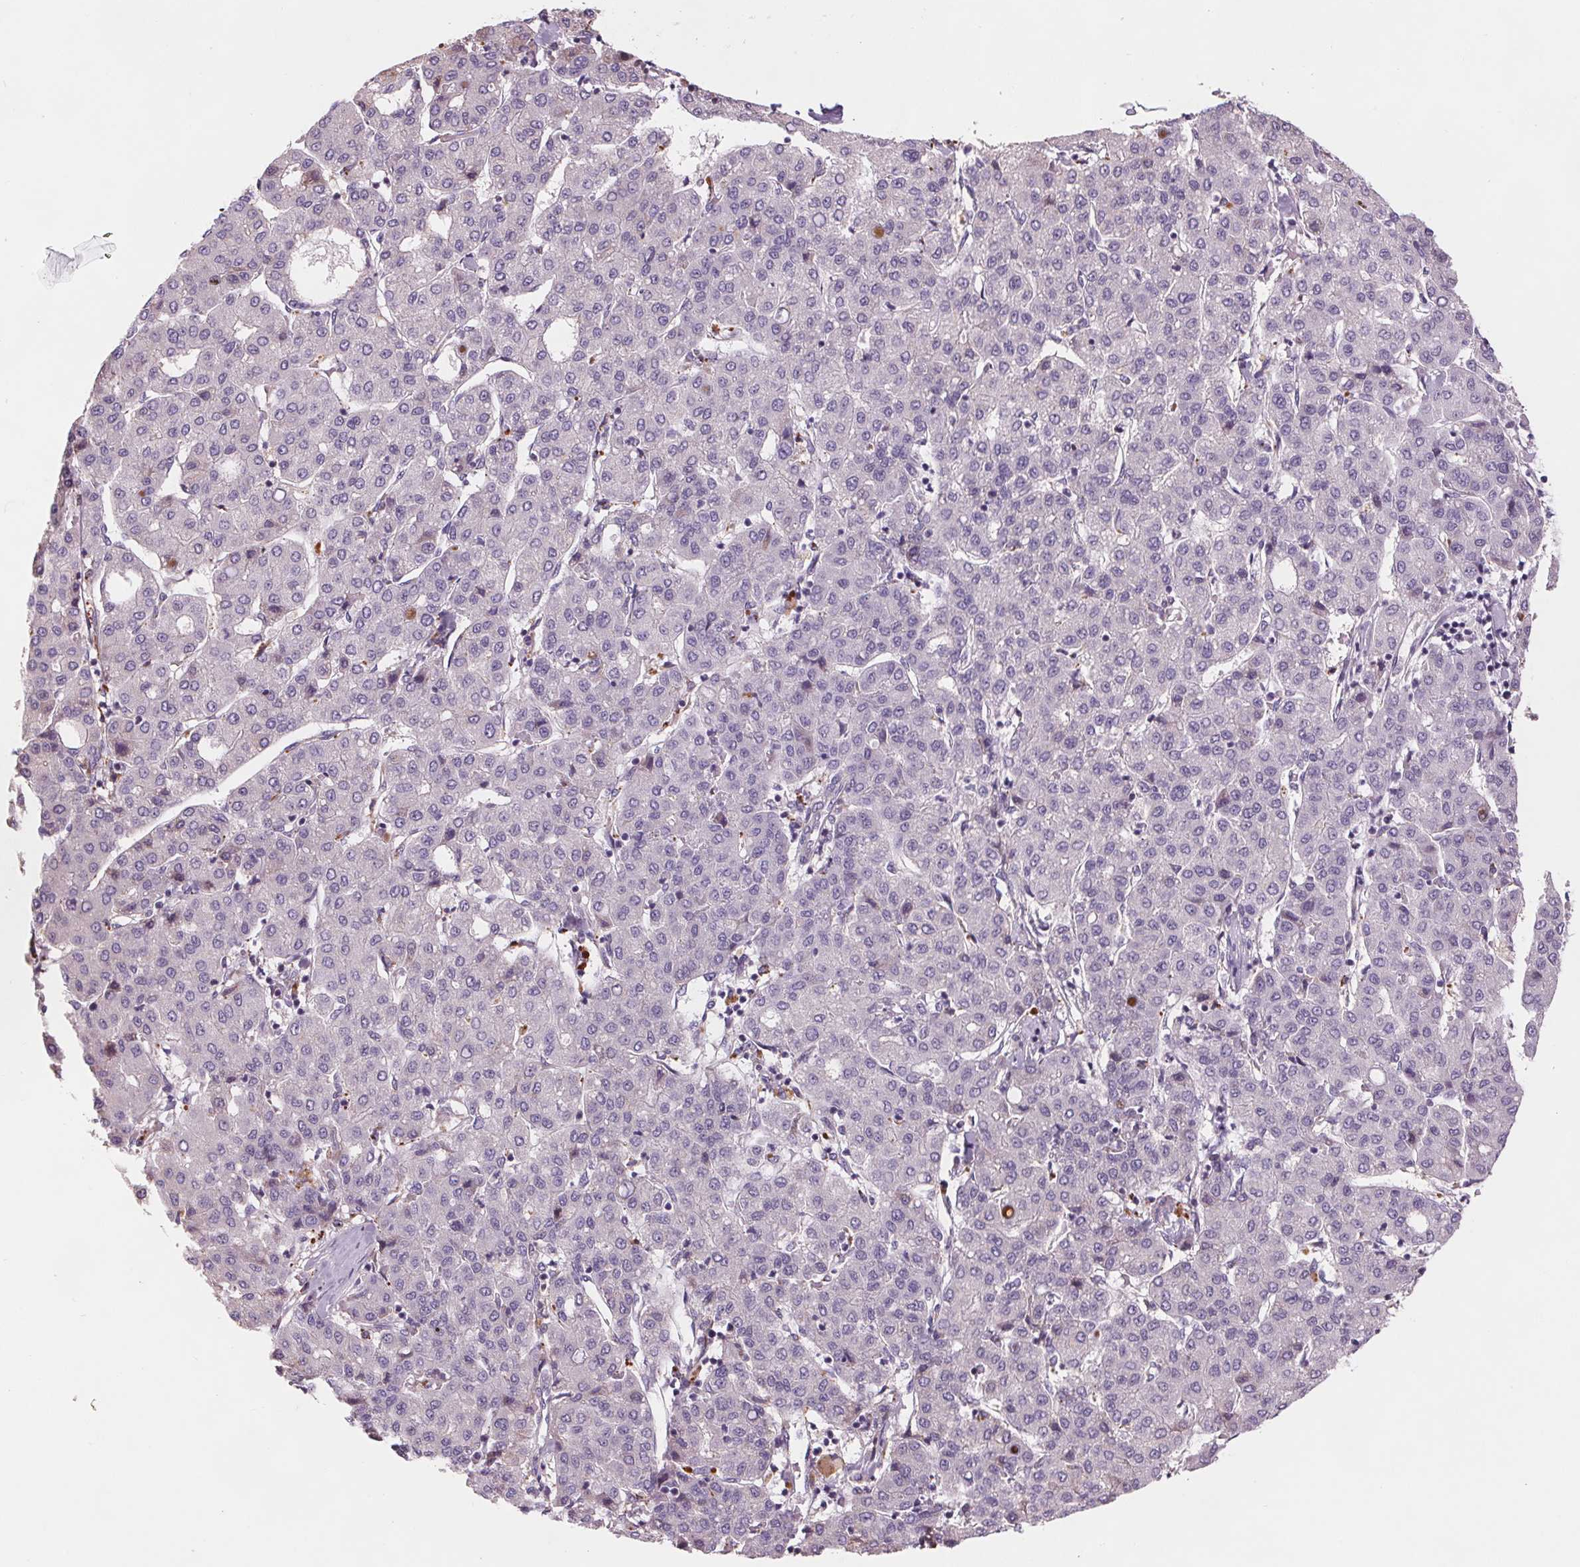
{"staining": {"intensity": "negative", "quantity": "none", "location": "none"}, "tissue": "liver cancer", "cell_type": "Tumor cells", "image_type": "cancer", "snomed": [{"axis": "morphology", "description": "Carcinoma, Hepatocellular, NOS"}, {"axis": "topography", "description": "Liver"}], "caption": "This is a image of immunohistochemistry staining of liver cancer (hepatocellular carcinoma), which shows no staining in tumor cells.", "gene": "SAMD5", "patient": {"sex": "male", "age": 65}}